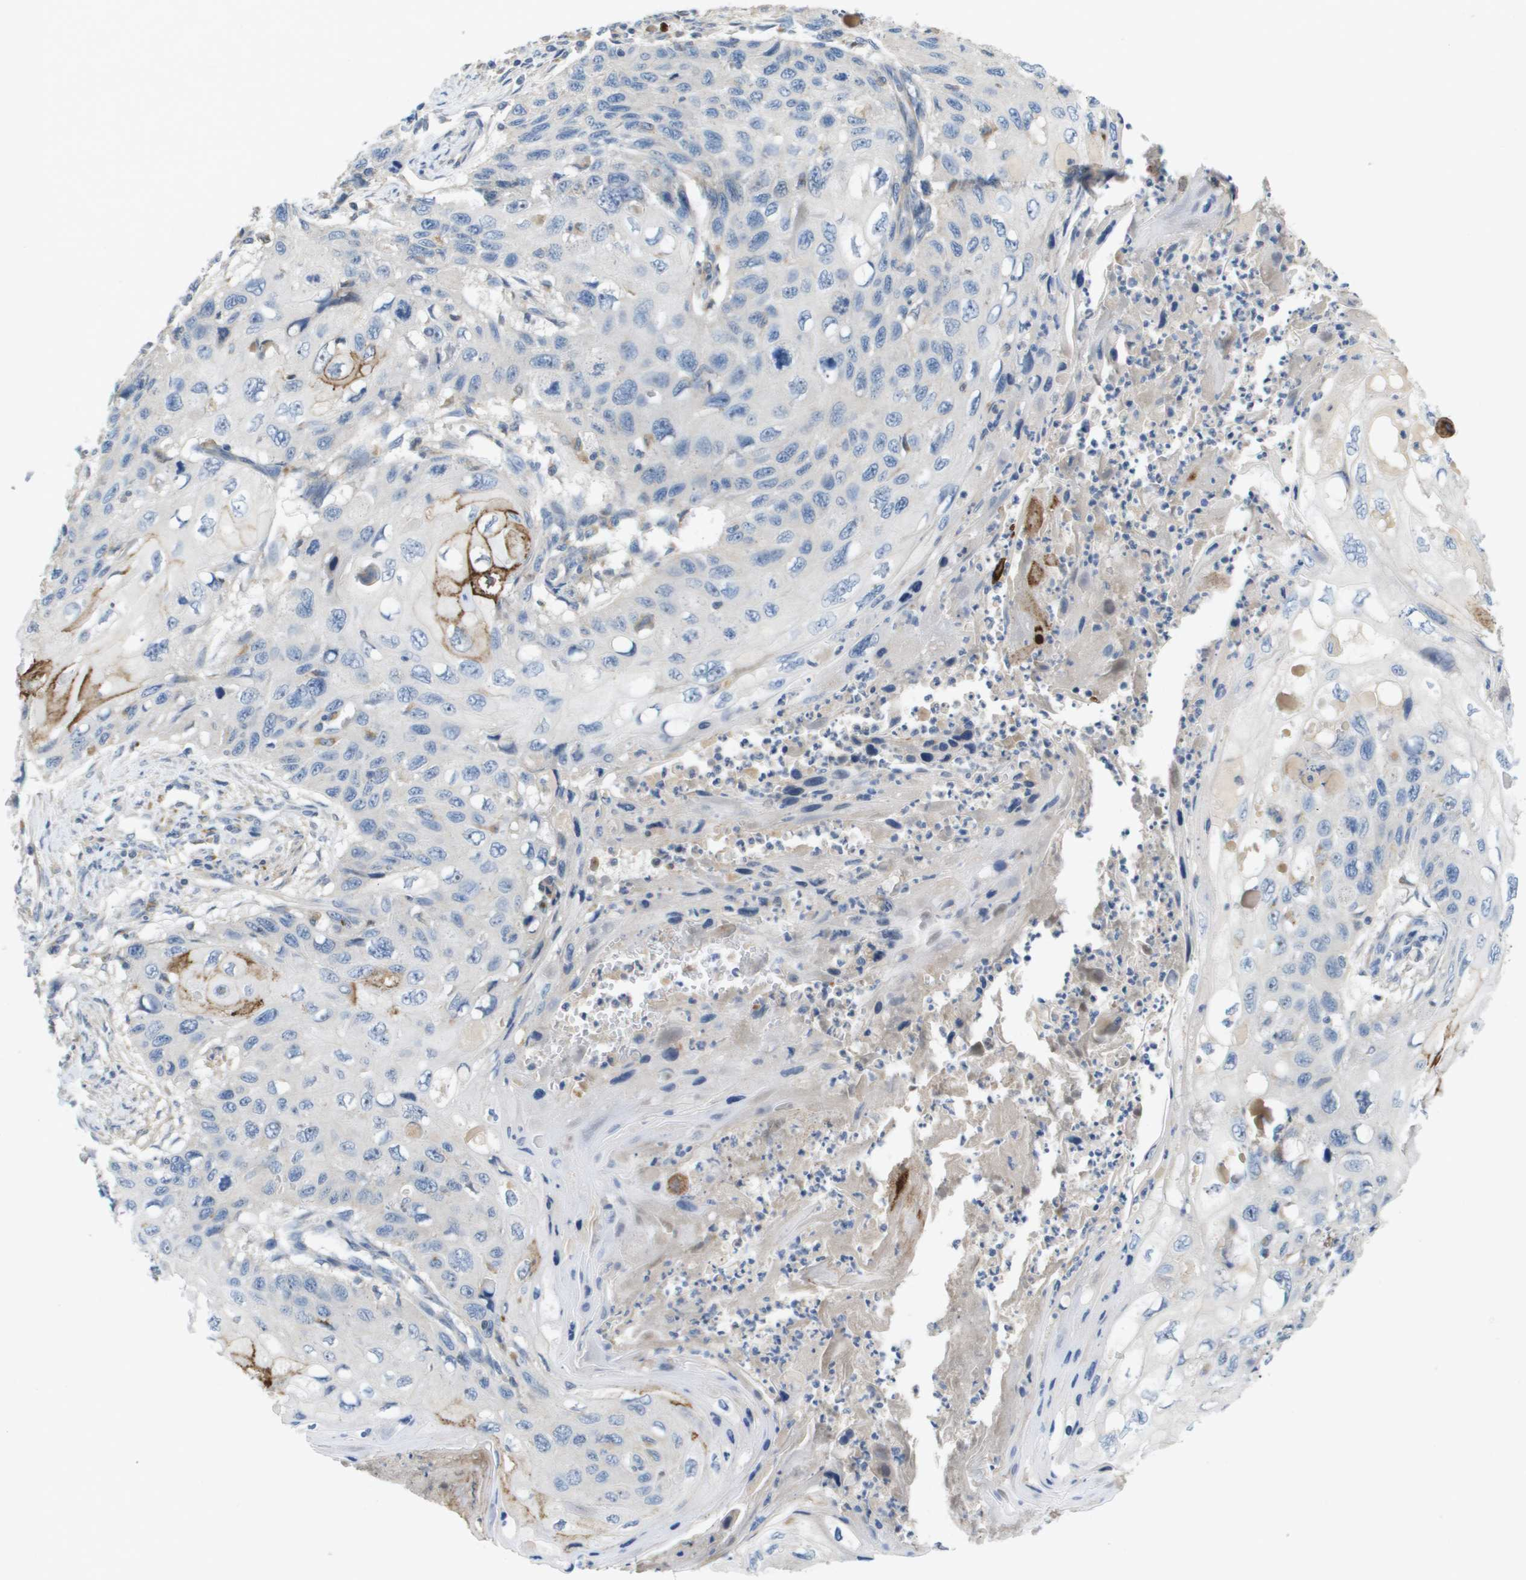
{"staining": {"intensity": "moderate", "quantity": "<25%", "location": "cytoplasmic/membranous"}, "tissue": "cervical cancer", "cell_type": "Tumor cells", "image_type": "cancer", "snomed": [{"axis": "morphology", "description": "Squamous cell carcinoma, NOS"}, {"axis": "topography", "description": "Cervix"}], "caption": "Squamous cell carcinoma (cervical) stained for a protein reveals moderate cytoplasmic/membranous positivity in tumor cells.", "gene": "B3GNT5", "patient": {"sex": "female", "age": 70}}